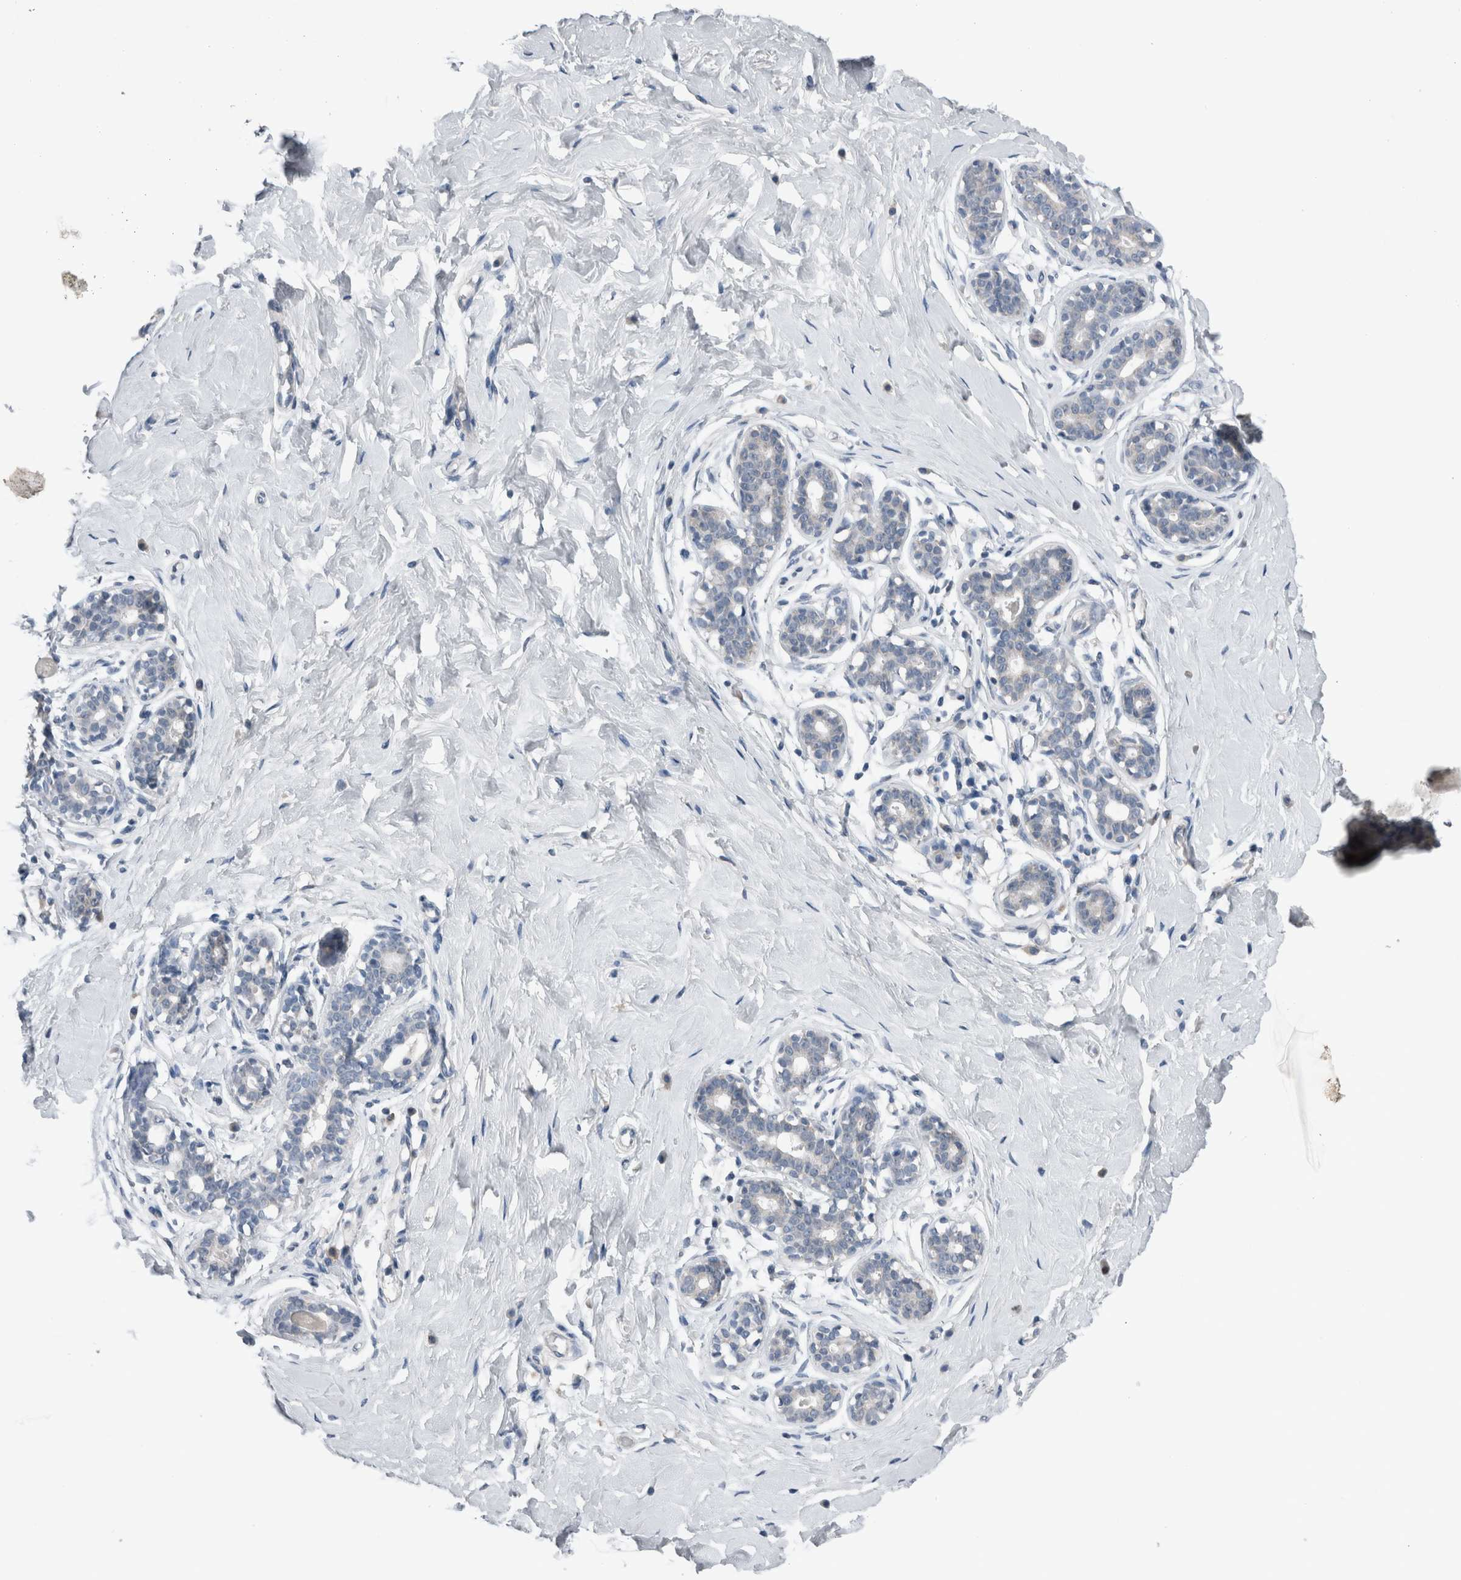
{"staining": {"intensity": "negative", "quantity": "none", "location": "none"}, "tissue": "breast", "cell_type": "Adipocytes", "image_type": "normal", "snomed": [{"axis": "morphology", "description": "Normal tissue, NOS"}, {"axis": "topography", "description": "Breast"}], "caption": "Immunohistochemistry micrograph of normal breast: human breast stained with DAB displays no significant protein staining in adipocytes.", "gene": "CRNN", "patient": {"sex": "female", "age": 23}}